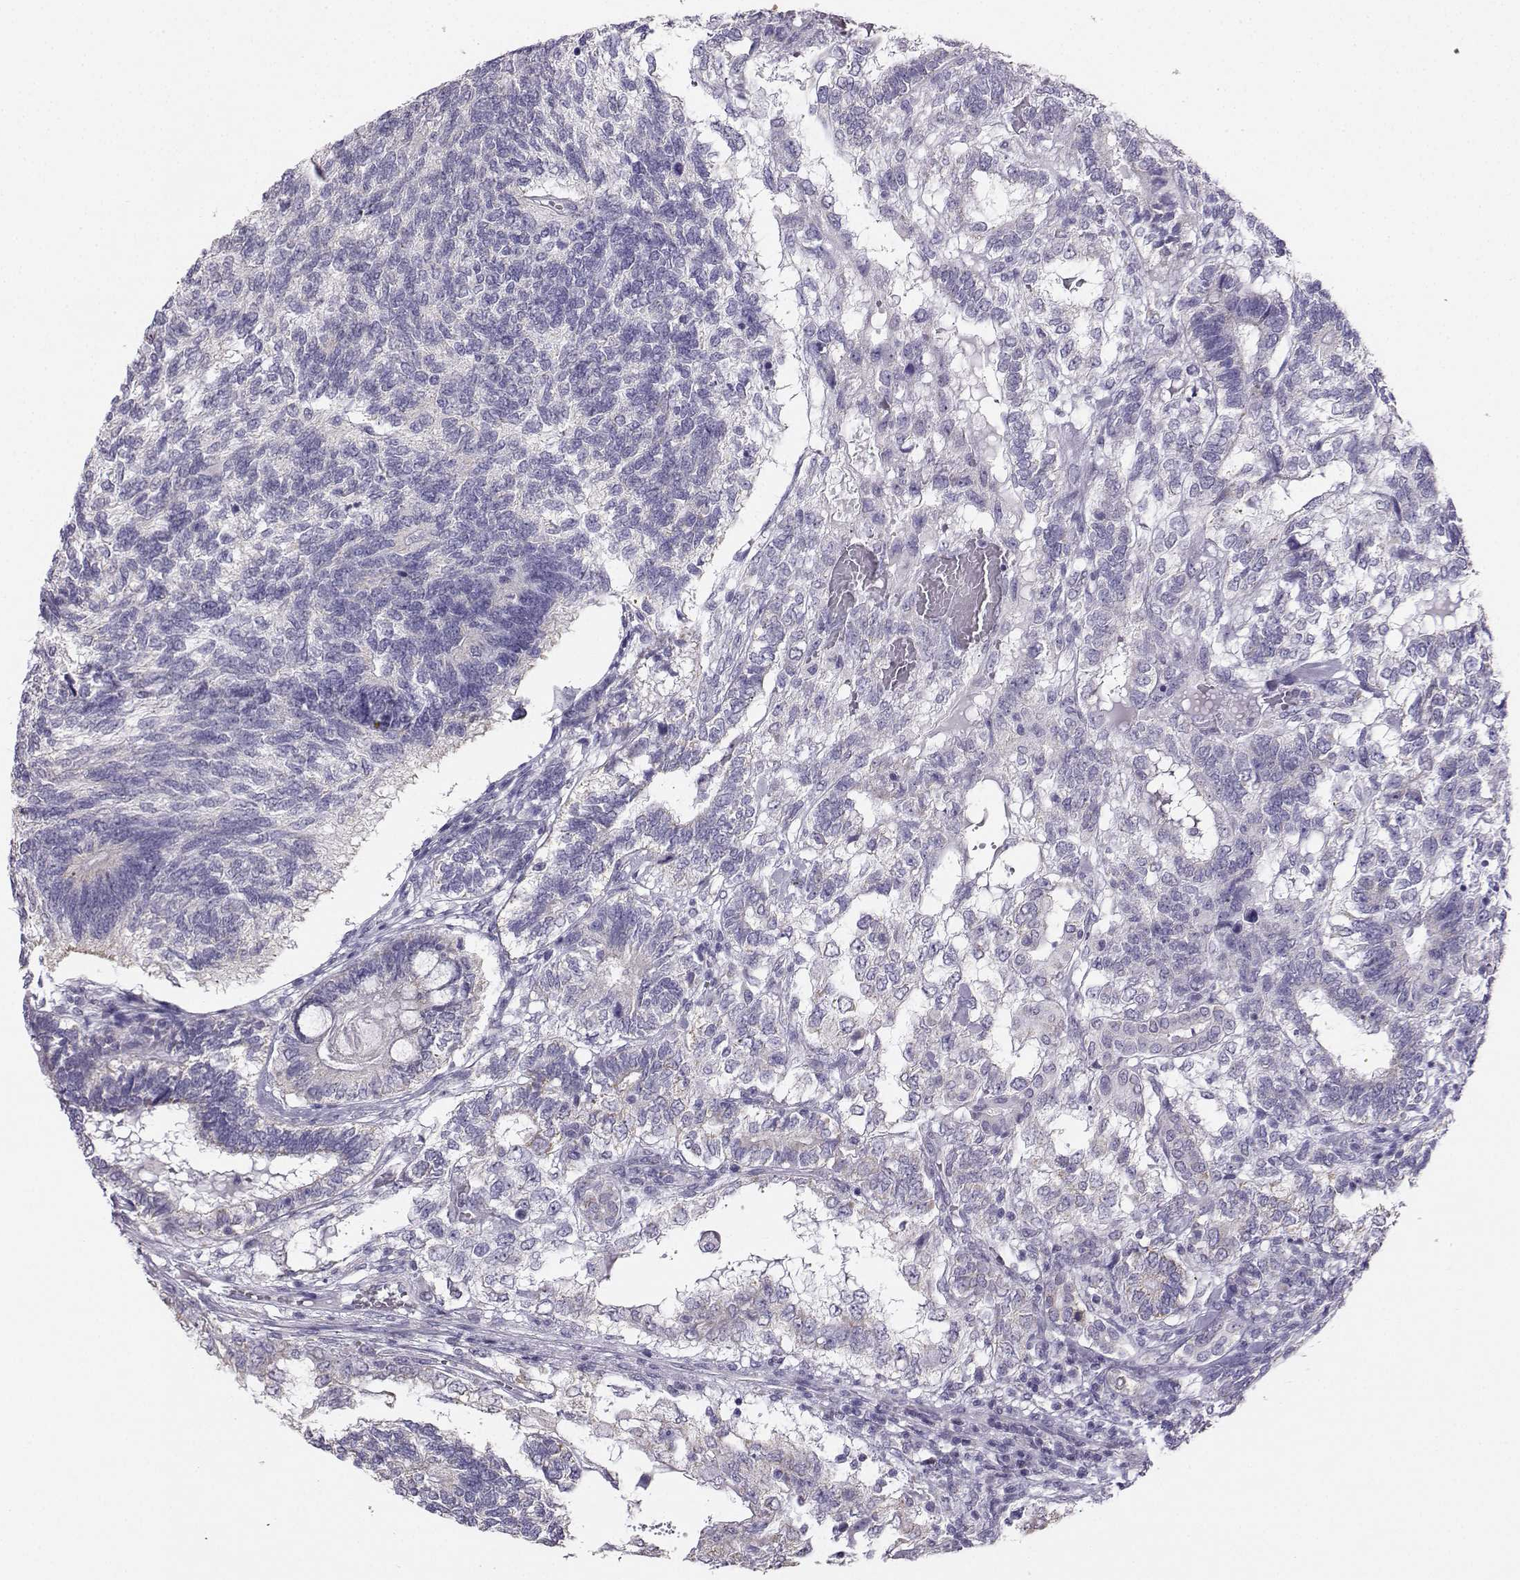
{"staining": {"intensity": "negative", "quantity": "none", "location": "none"}, "tissue": "testis cancer", "cell_type": "Tumor cells", "image_type": "cancer", "snomed": [{"axis": "morphology", "description": "Seminoma, NOS"}, {"axis": "morphology", "description": "Carcinoma, Embryonal, NOS"}, {"axis": "topography", "description": "Testis"}], "caption": "Micrograph shows no protein staining in tumor cells of testis cancer (seminoma) tissue.", "gene": "AVP", "patient": {"sex": "male", "age": 41}}